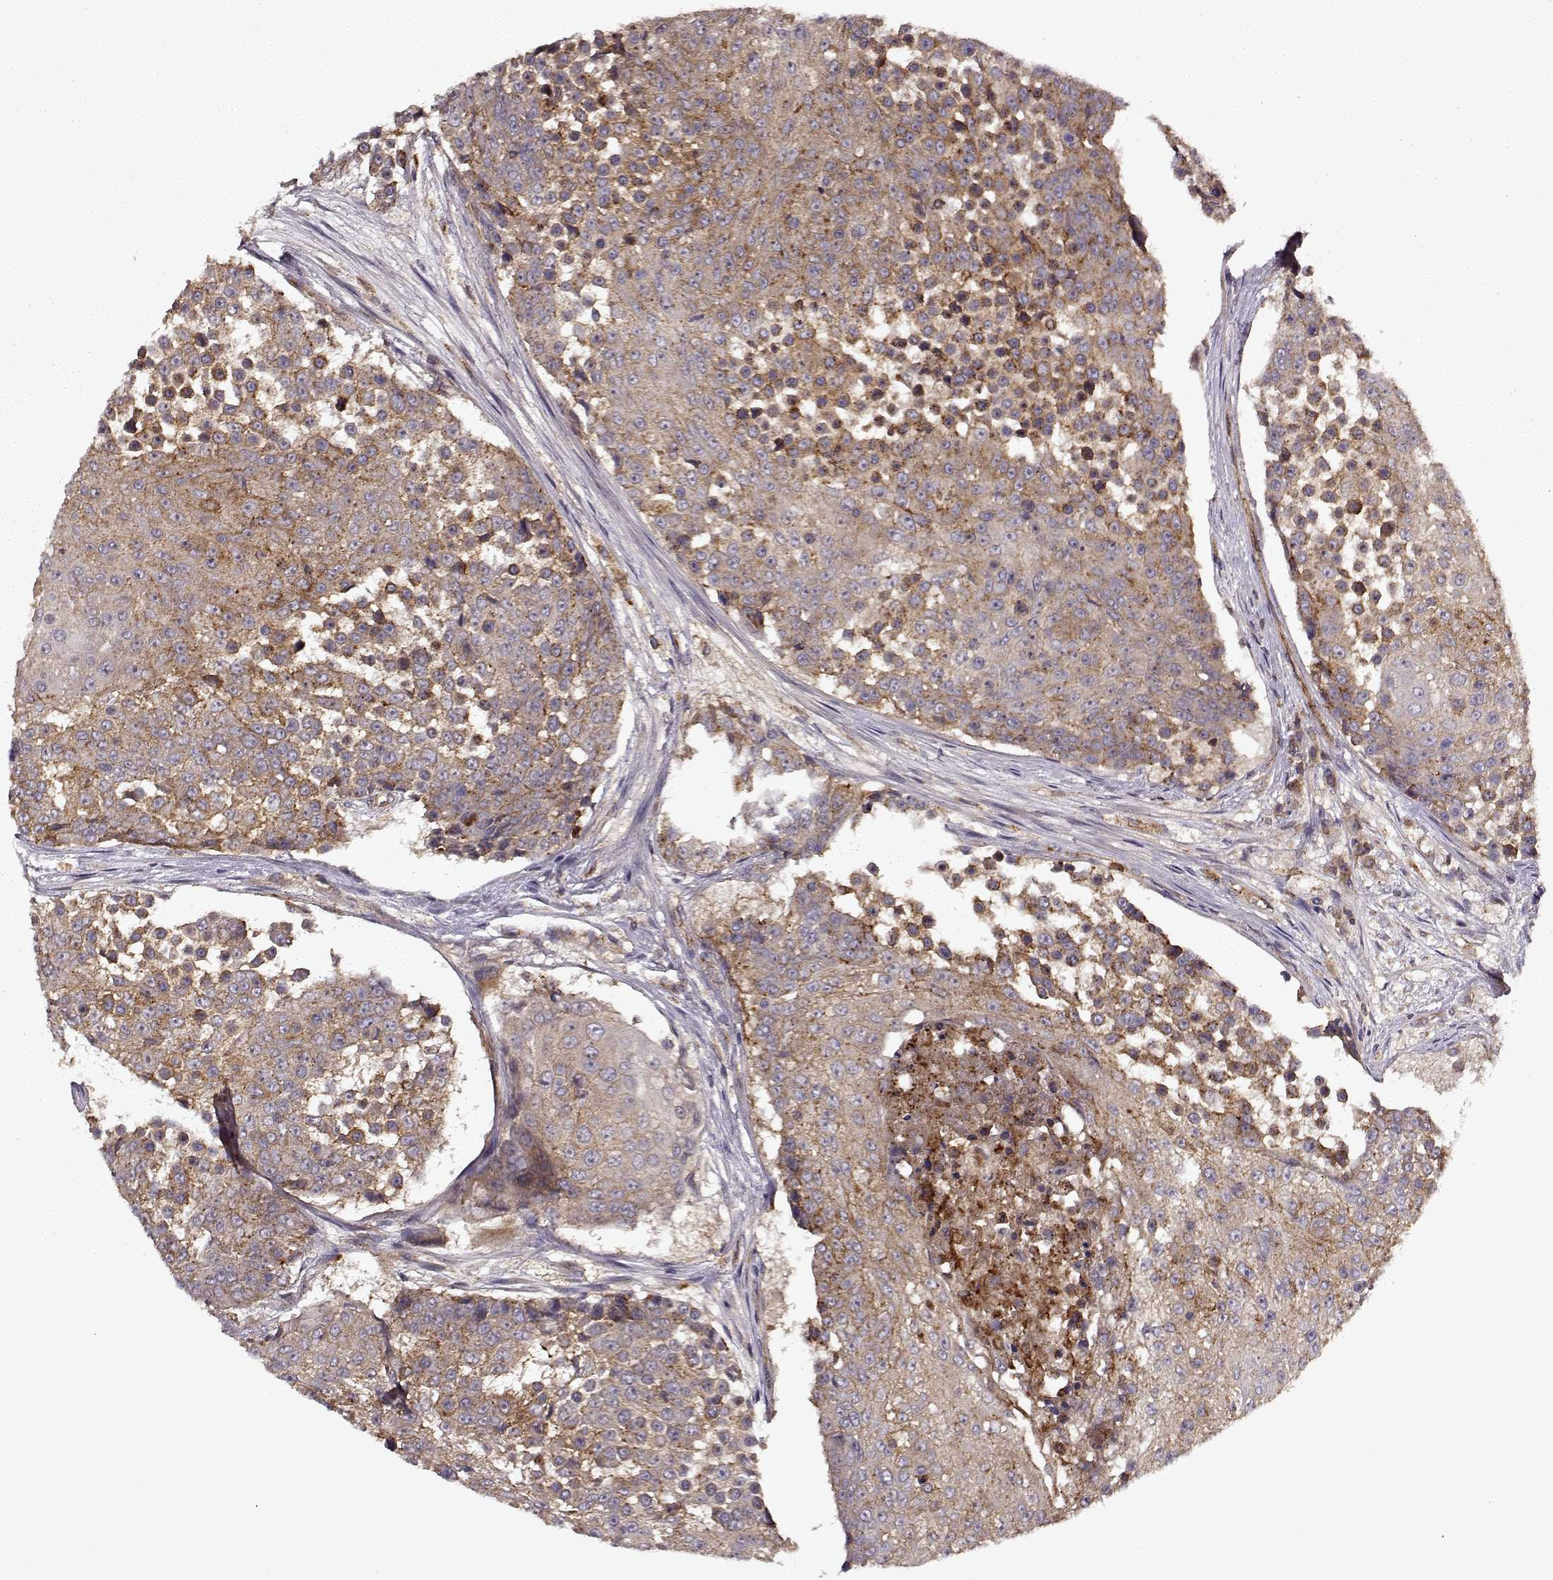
{"staining": {"intensity": "weak", "quantity": ">75%", "location": "cytoplasmic/membranous"}, "tissue": "urothelial cancer", "cell_type": "Tumor cells", "image_type": "cancer", "snomed": [{"axis": "morphology", "description": "Urothelial carcinoma, High grade"}, {"axis": "topography", "description": "Urinary bladder"}], "caption": "Protein expression analysis of high-grade urothelial carcinoma reveals weak cytoplasmic/membranous positivity in approximately >75% of tumor cells.", "gene": "IFRD2", "patient": {"sex": "female", "age": 63}}